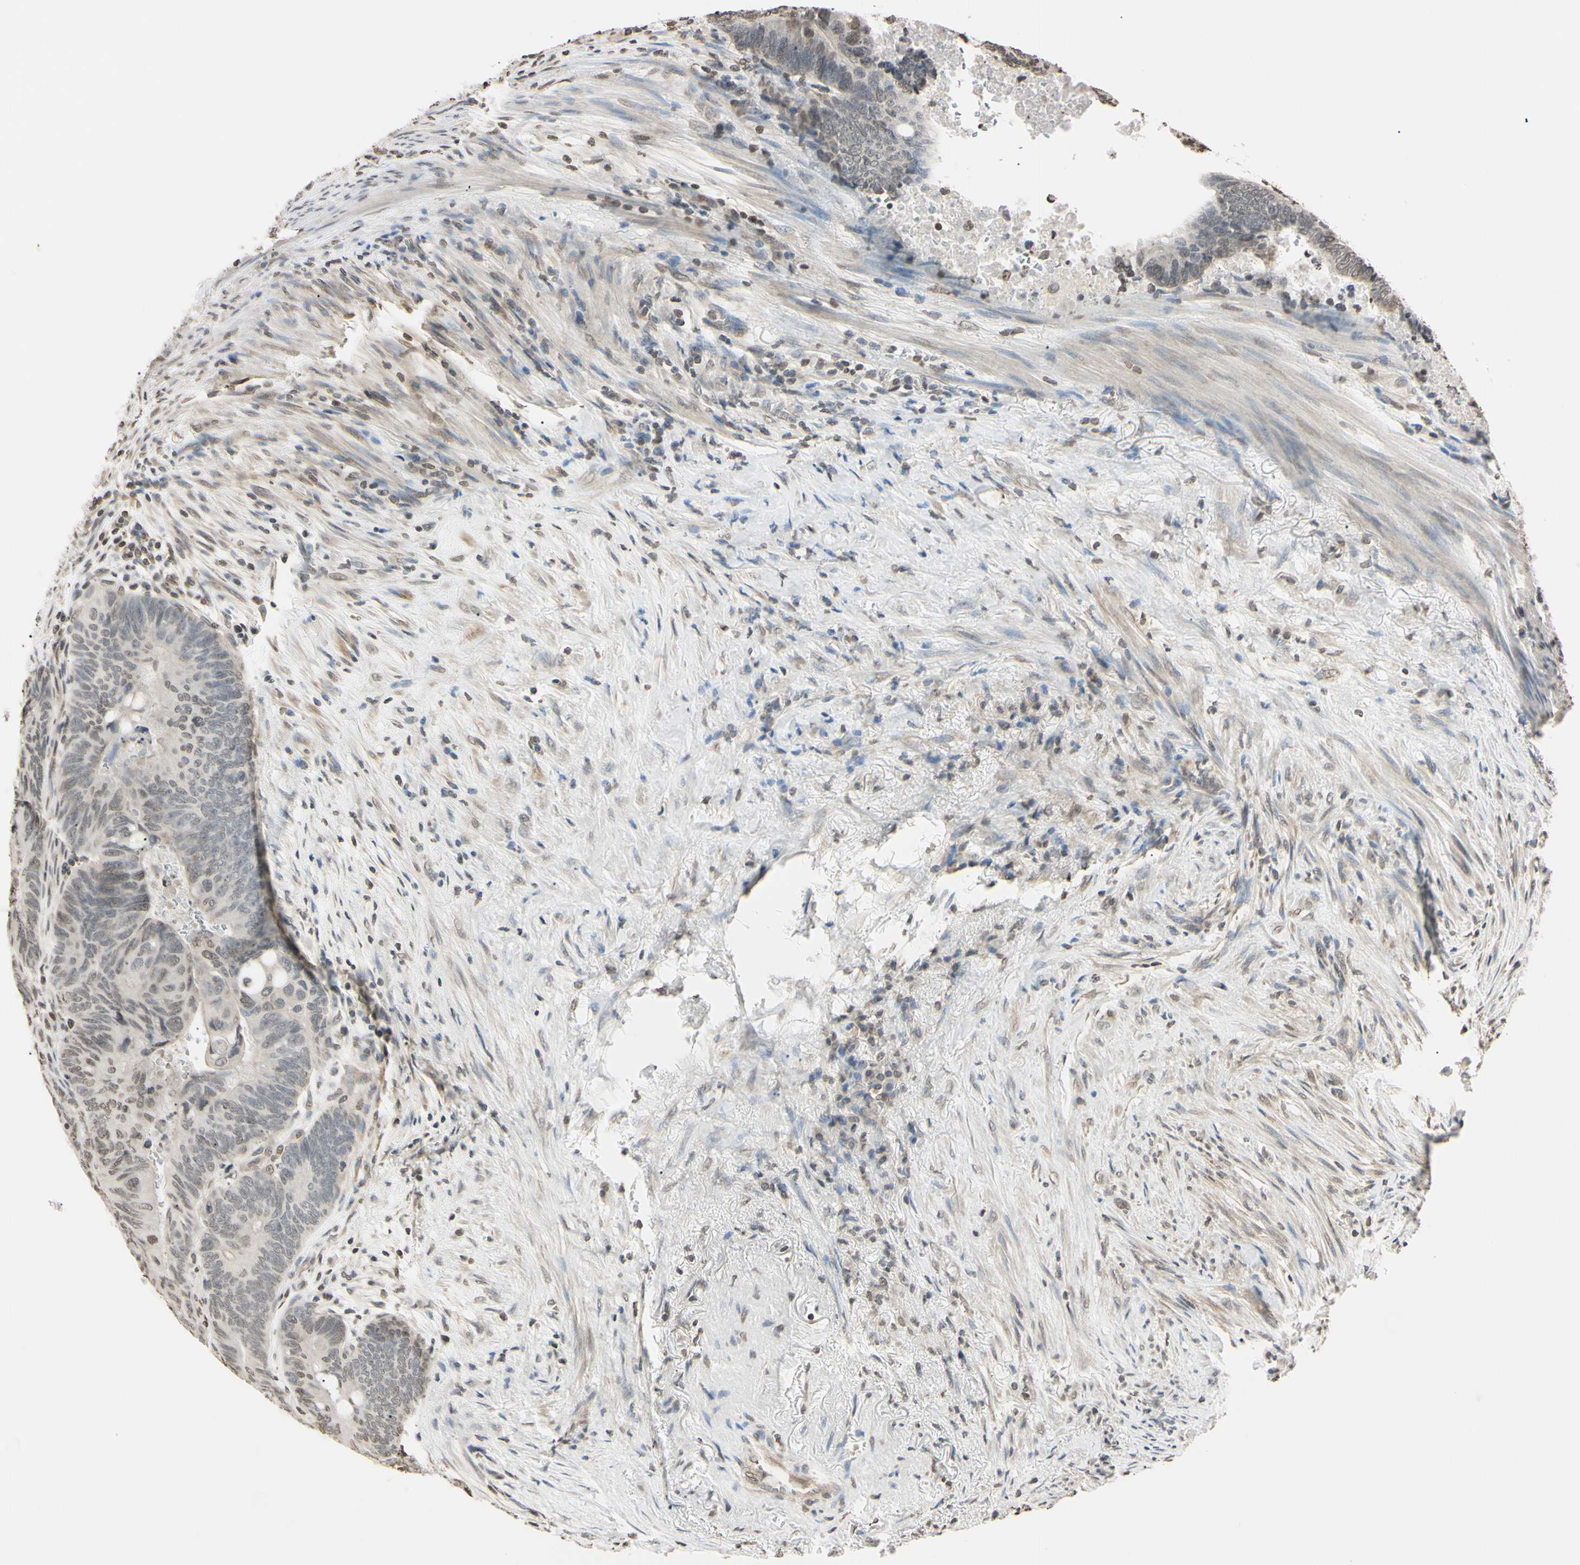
{"staining": {"intensity": "weak", "quantity": "25%-75%", "location": "nuclear"}, "tissue": "colorectal cancer", "cell_type": "Tumor cells", "image_type": "cancer", "snomed": [{"axis": "morphology", "description": "Normal tissue, NOS"}, {"axis": "morphology", "description": "Adenocarcinoma, NOS"}, {"axis": "topography", "description": "Rectum"}, {"axis": "topography", "description": "Peripheral nerve tissue"}], "caption": "This is an image of immunohistochemistry staining of colorectal cancer, which shows weak positivity in the nuclear of tumor cells.", "gene": "CDC45", "patient": {"sex": "male", "age": 92}}